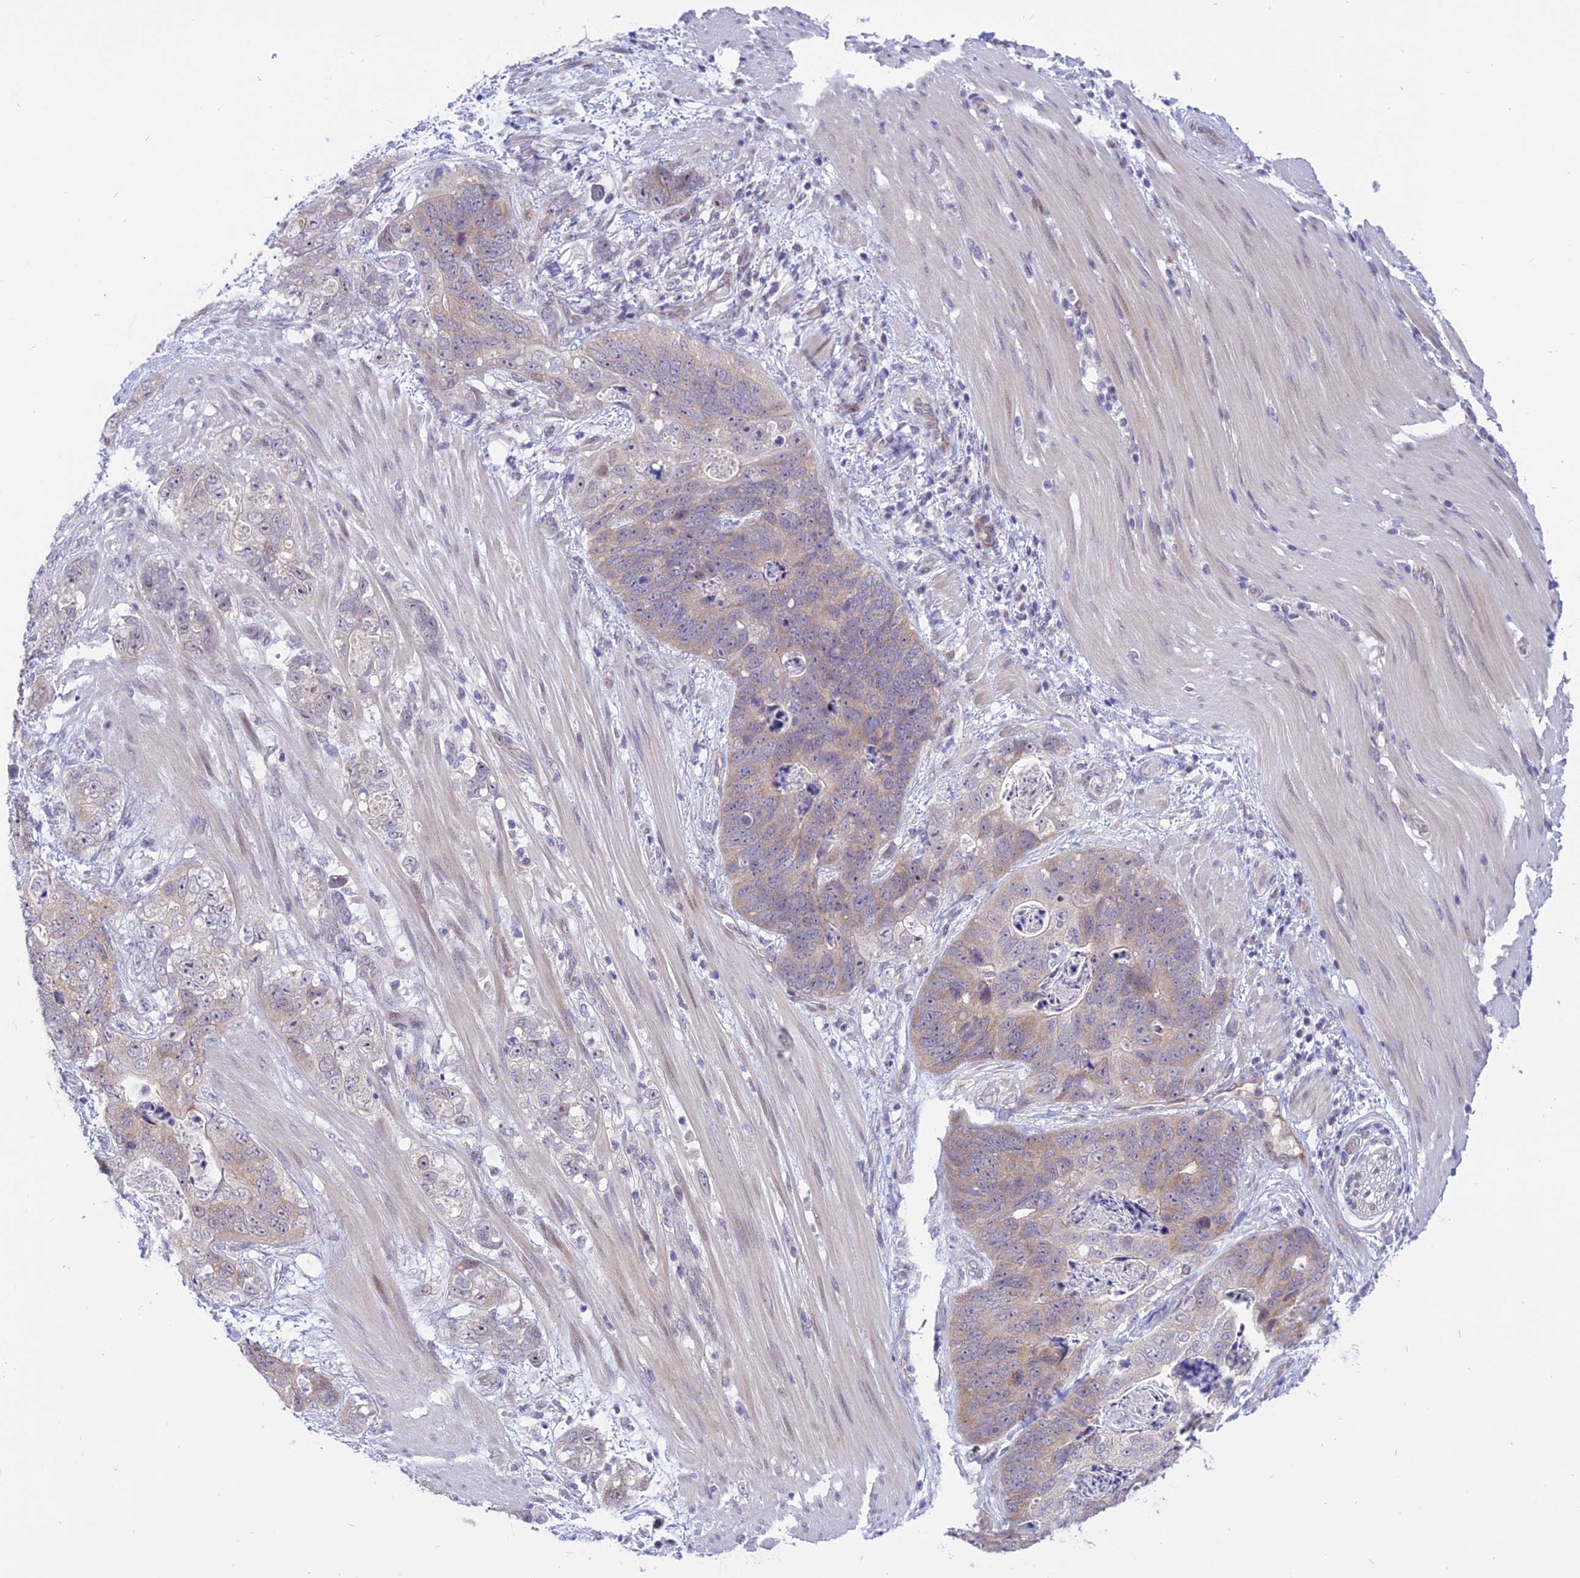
{"staining": {"intensity": "weak", "quantity": "25%-75%", "location": "cytoplasmic/membranous"}, "tissue": "stomach cancer", "cell_type": "Tumor cells", "image_type": "cancer", "snomed": [{"axis": "morphology", "description": "Normal tissue, NOS"}, {"axis": "morphology", "description": "Adenocarcinoma, NOS"}, {"axis": "topography", "description": "Stomach"}], "caption": "This histopathology image demonstrates immunohistochemistry staining of stomach cancer, with low weak cytoplasmic/membranous expression in approximately 25%-75% of tumor cells.", "gene": "ZNF837", "patient": {"sex": "female", "age": 89}}